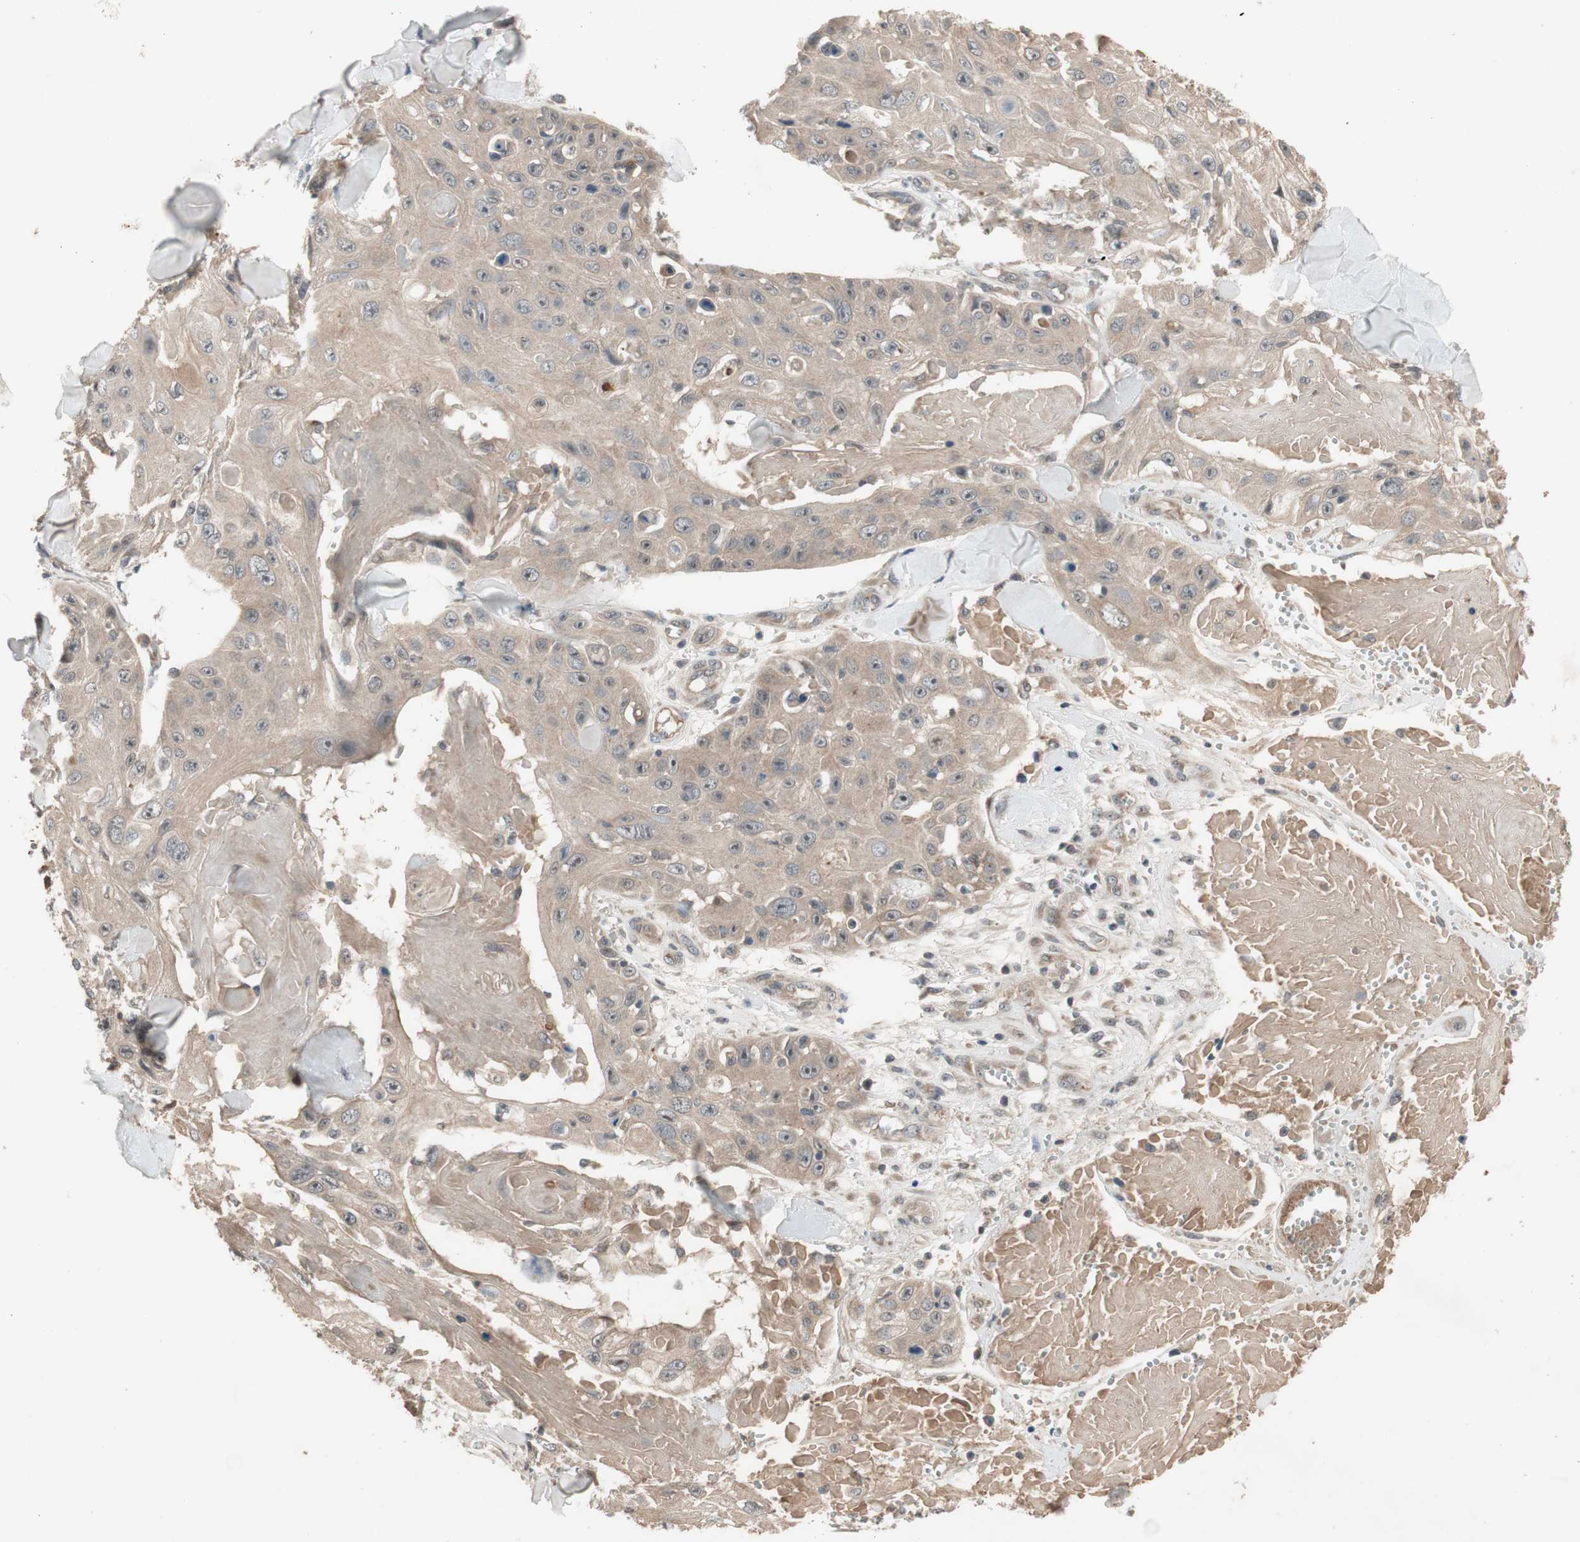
{"staining": {"intensity": "weak", "quantity": ">75%", "location": "cytoplasmic/membranous"}, "tissue": "skin cancer", "cell_type": "Tumor cells", "image_type": "cancer", "snomed": [{"axis": "morphology", "description": "Squamous cell carcinoma, NOS"}, {"axis": "topography", "description": "Skin"}], "caption": "The micrograph shows staining of skin squamous cell carcinoma, revealing weak cytoplasmic/membranous protein positivity (brown color) within tumor cells. The staining was performed using DAB (3,3'-diaminobenzidine), with brown indicating positive protein expression. Nuclei are stained blue with hematoxylin.", "gene": "NSF", "patient": {"sex": "male", "age": 86}}